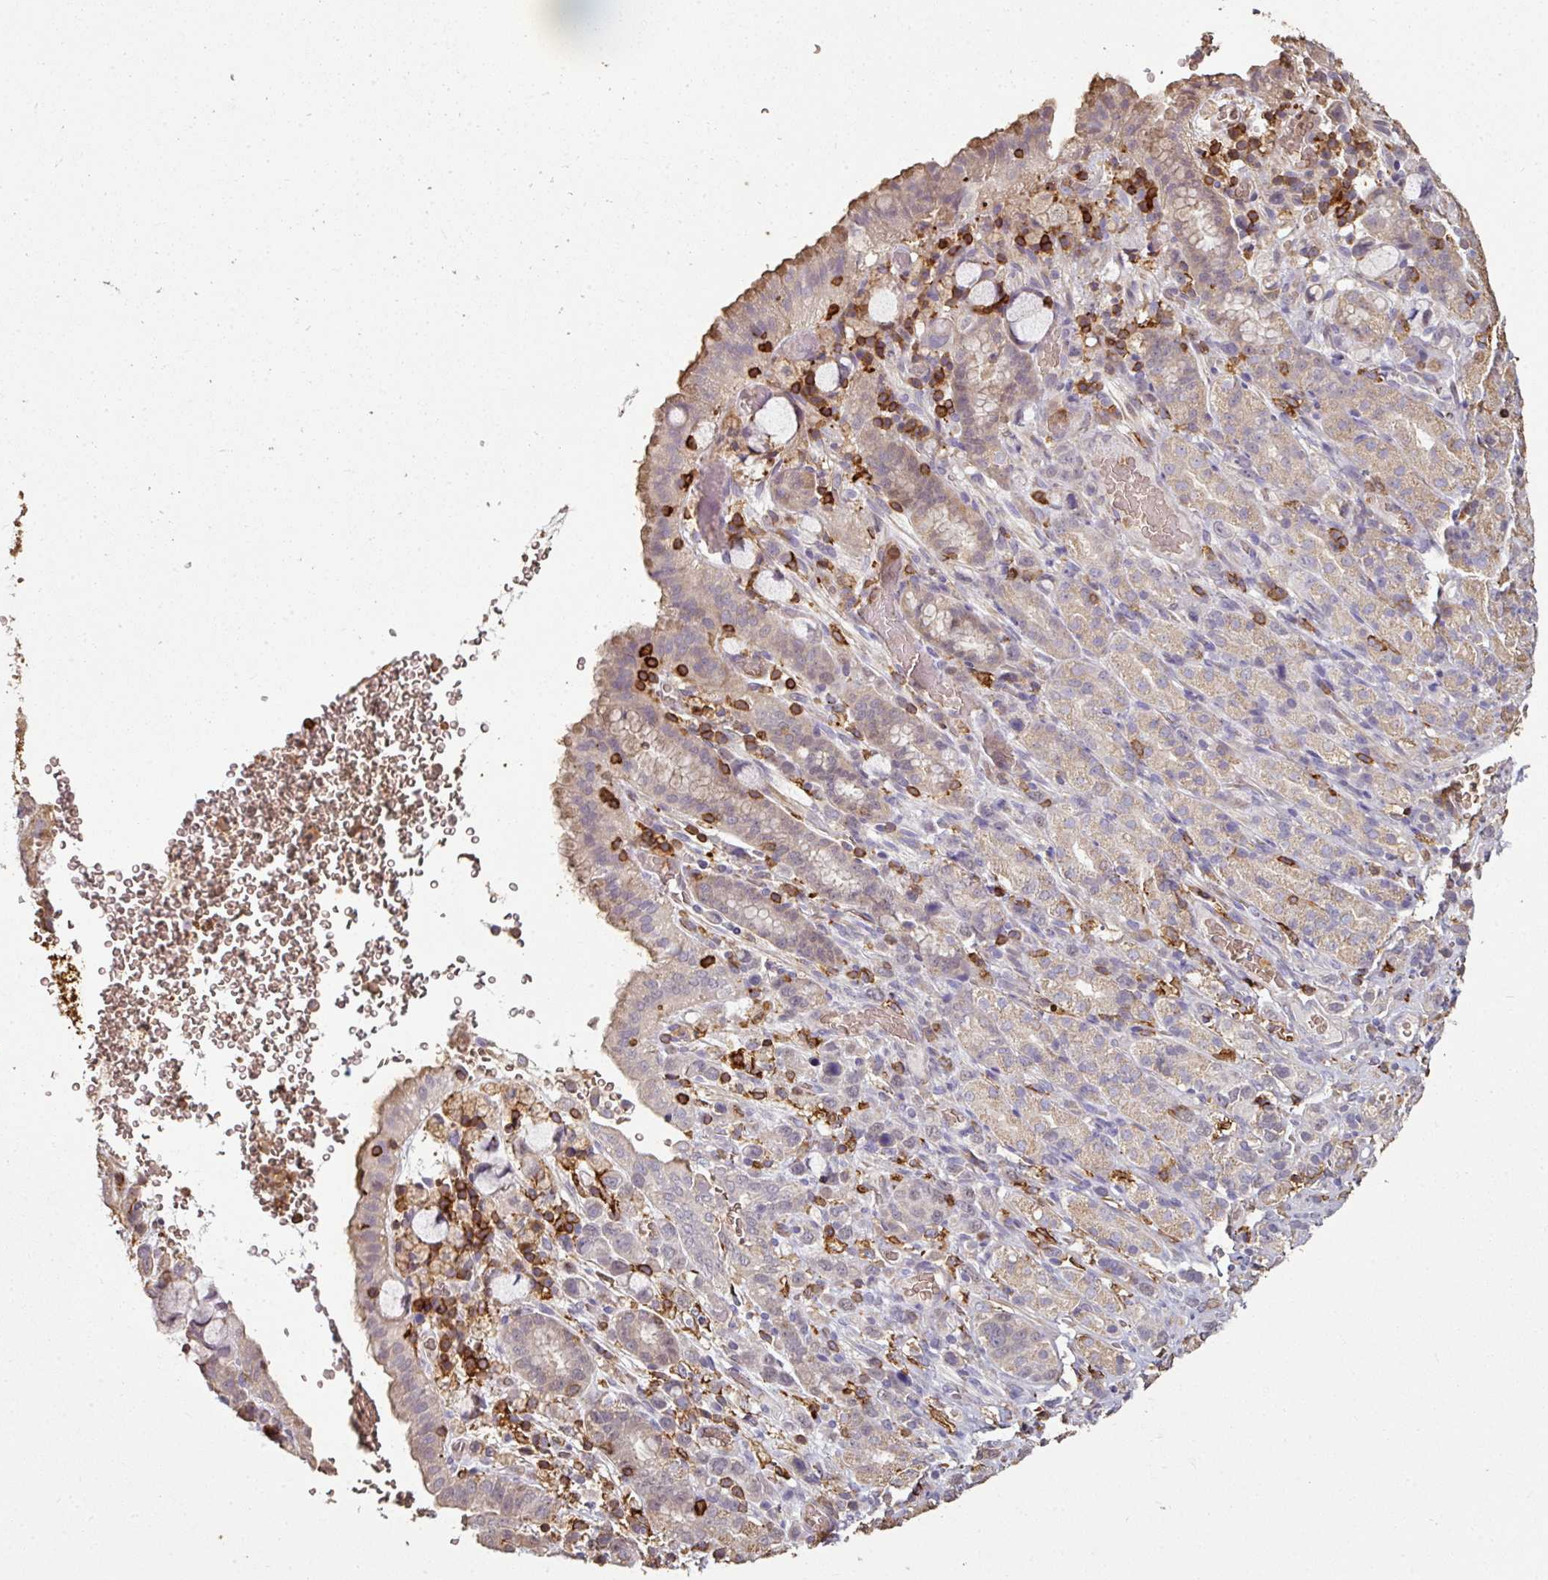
{"staining": {"intensity": "weak", "quantity": "<25%", "location": "cytoplasmic/membranous"}, "tissue": "stomach cancer", "cell_type": "Tumor cells", "image_type": "cancer", "snomed": [{"axis": "morphology", "description": "Adenocarcinoma, NOS"}, {"axis": "topography", "description": "Stomach"}], "caption": "The immunohistochemistry (IHC) image has no significant positivity in tumor cells of stomach cancer tissue.", "gene": "OLFML2B", "patient": {"sex": "female", "age": 65}}